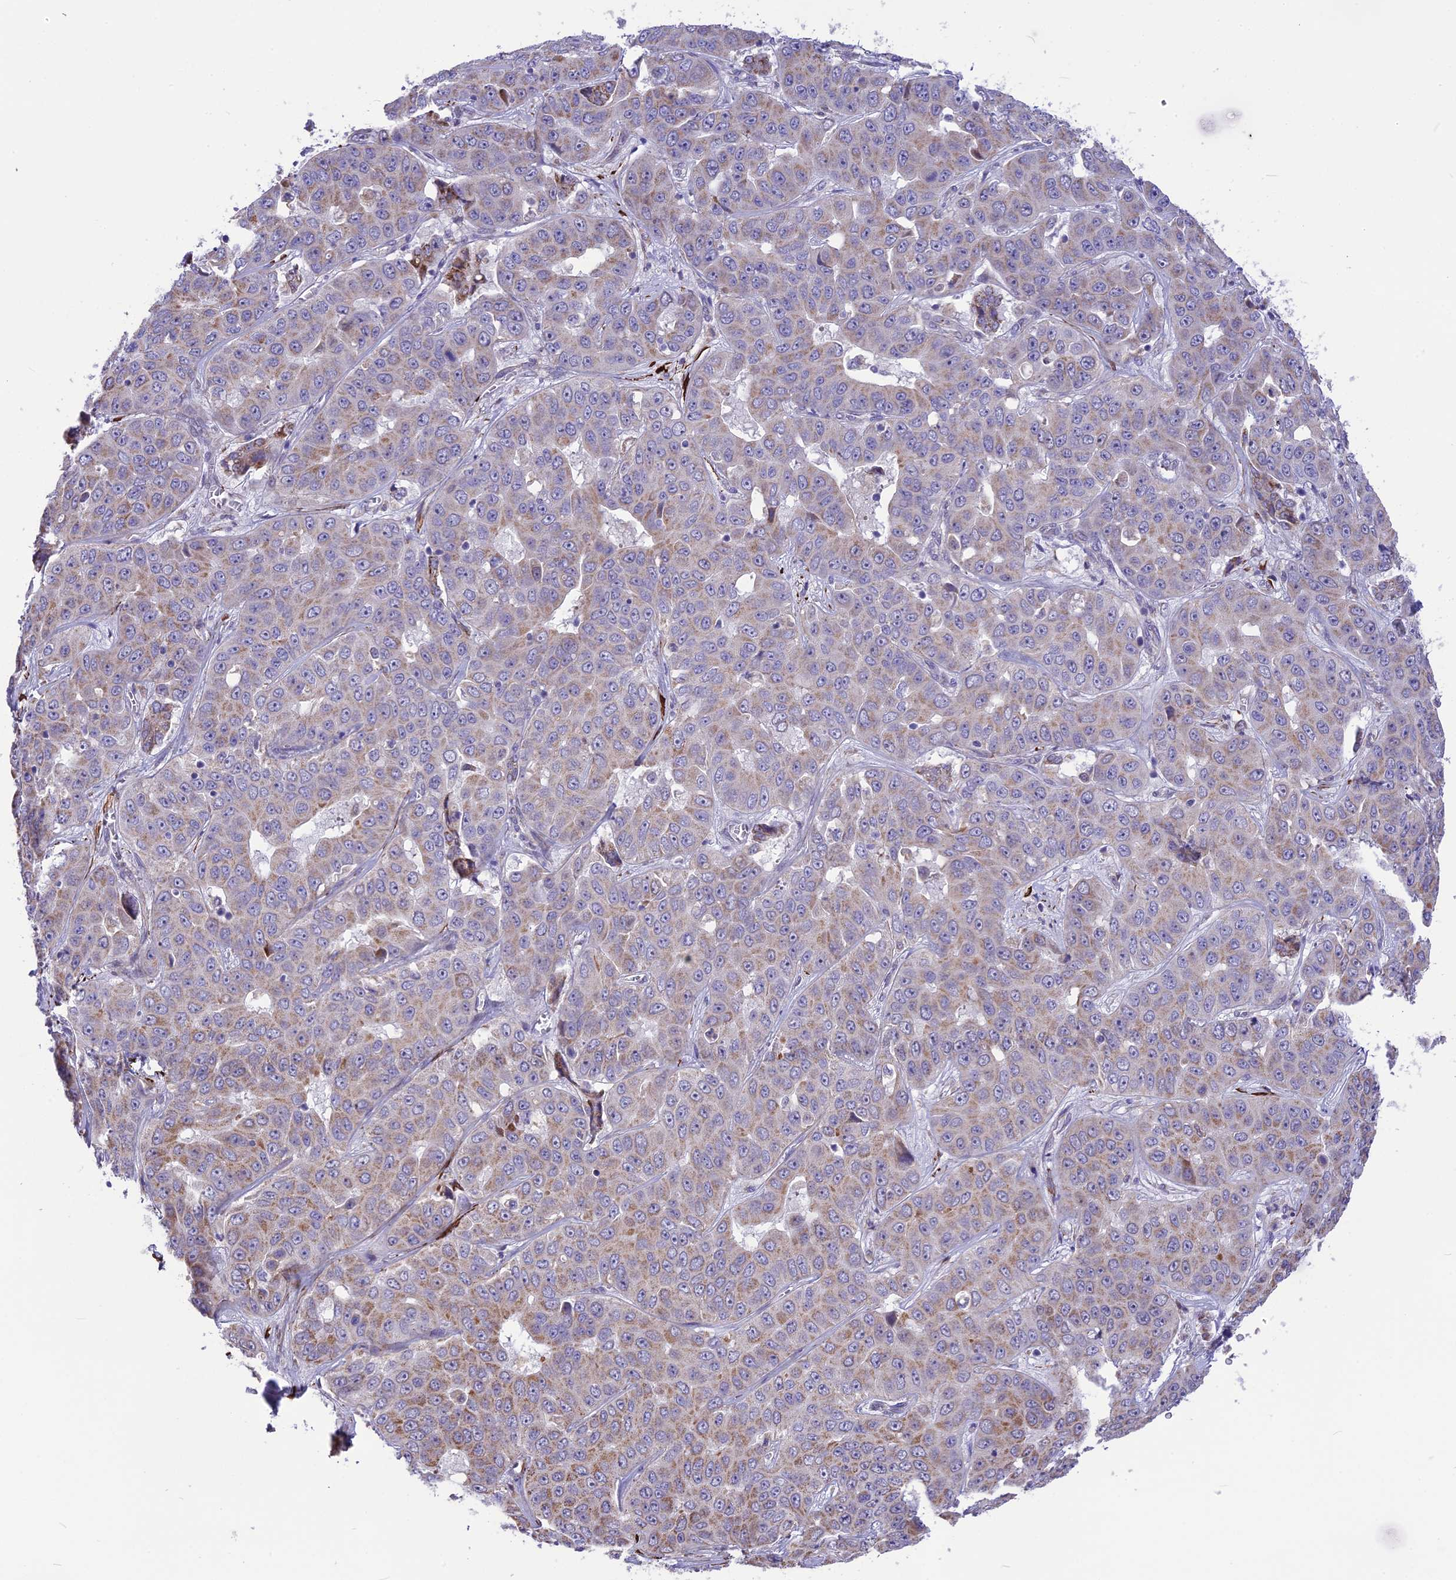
{"staining": {"intensity": "weak", "quantity": "25%-75%", "location": "cytoplasmic/membranous"}, "tissue": "liver cancer", "cell_type": "Tumor cells", "image_type": "cancer", "snomed": [{"axis": "morphology", "description": "Cholangiocarcinoma"}, {"axis": "topography", "description": "Liver"}], "caption": "Immunohistochemical staining of human liver cancer (cholangiocarcinoma) demonstrates low levels of weak cytoplasmic/membranous protein staining in approximately 25%-75% of tumor cells.", "gene": "DOC2B", "patient": {"sex": "female", "age": 52}}